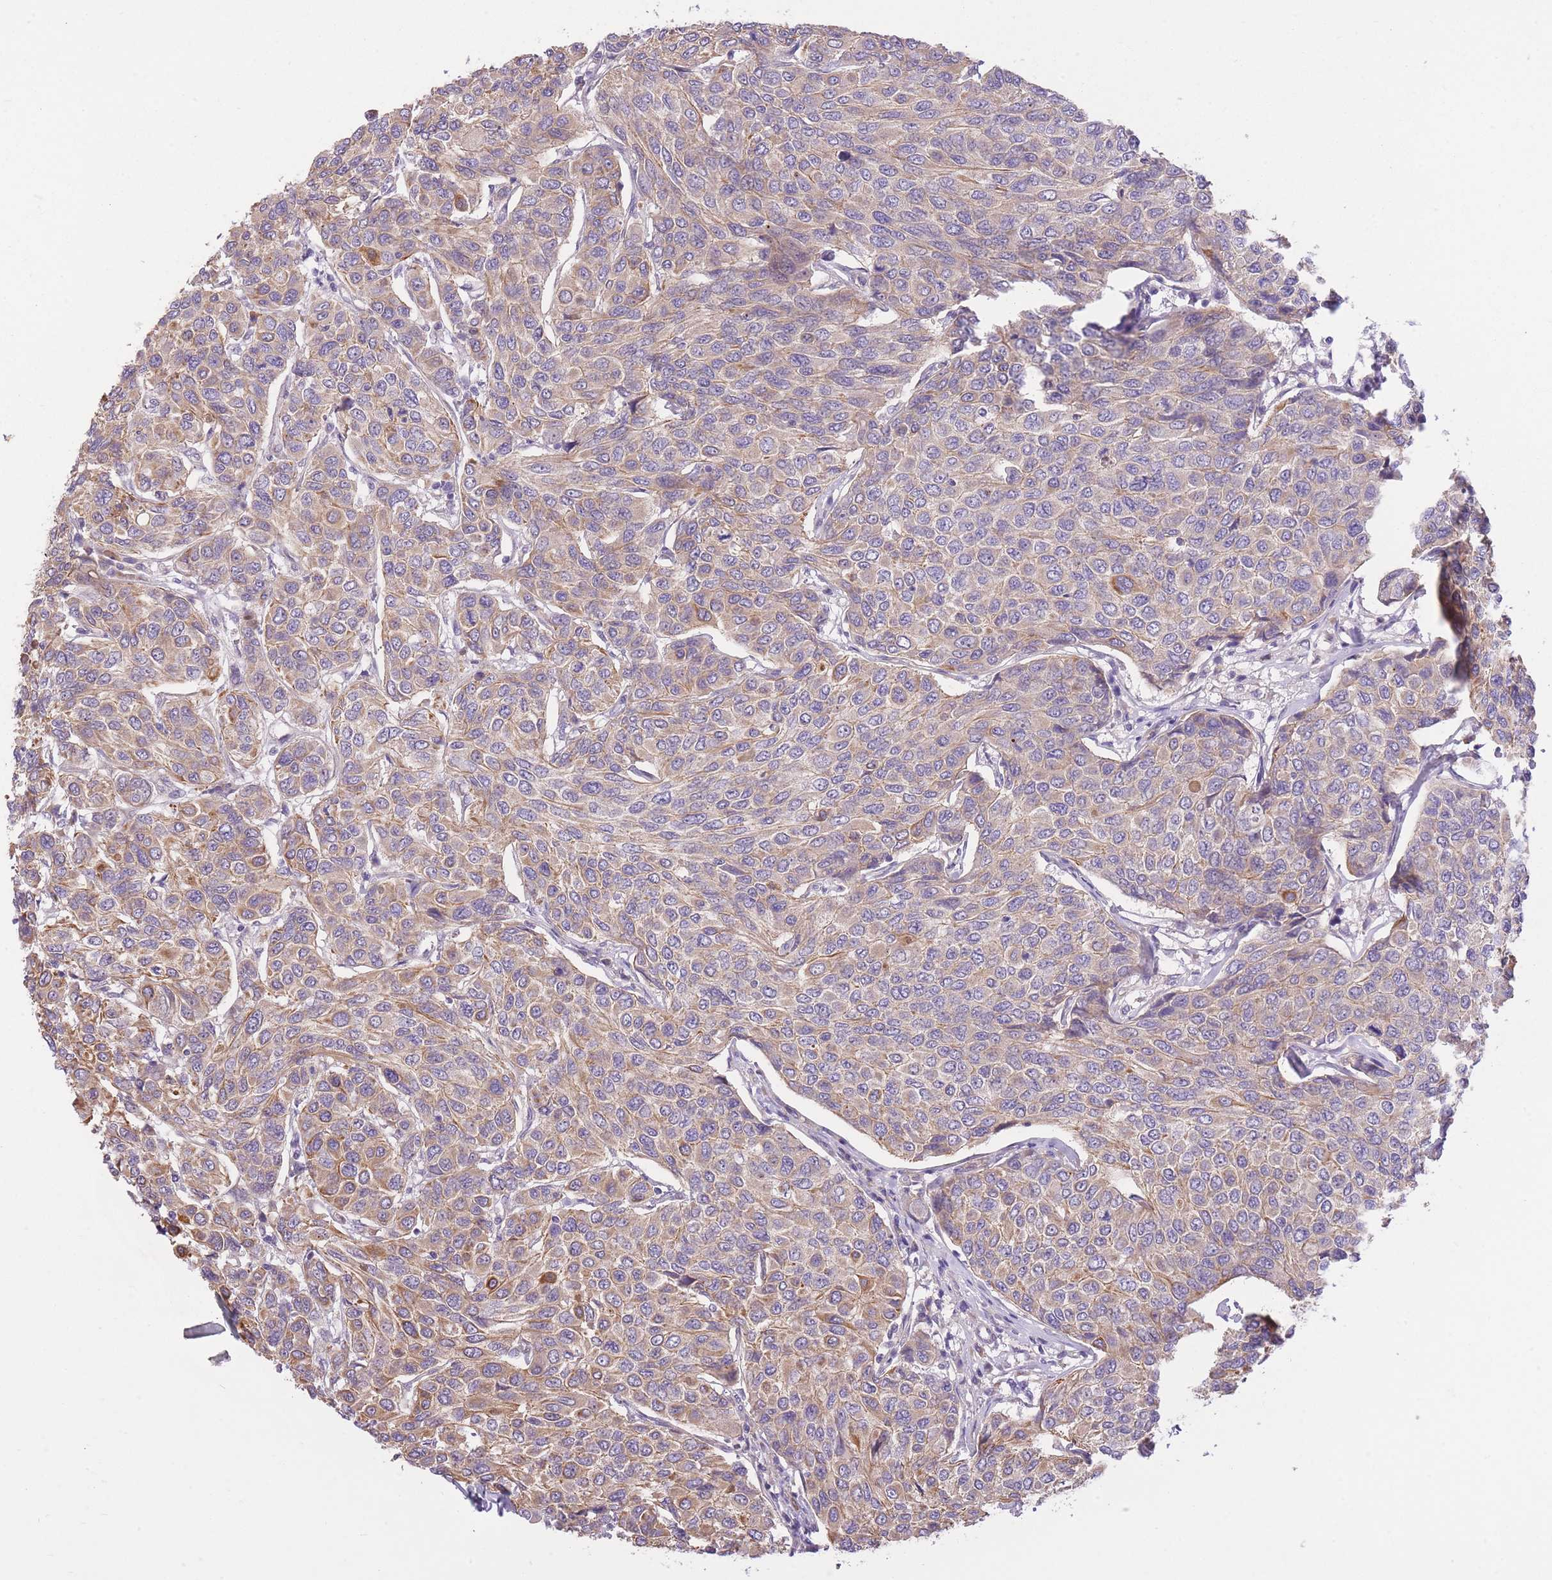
{"staining": {"intensity": "moderate", "quantity": "<25%", "location": "cytoplasmic/membranous"}, "tissue": "breast cancer", "cell_type": "Tumor cells", "image_type": "cancer", "snomed": [{"axis": "morphology", "description": "Duct carcinoma"}, {"axis": "topography", "description": "Breast"}], "caption": "Immunohistochemistry (IHC) of human invasive ductal carcinoma (breast) exhibits low levels of moderate cytoplasmic/membranous staining in about <25% of tumor cells.", "gene": "REV1", "patient": {"sex": "female", "age": 55}}